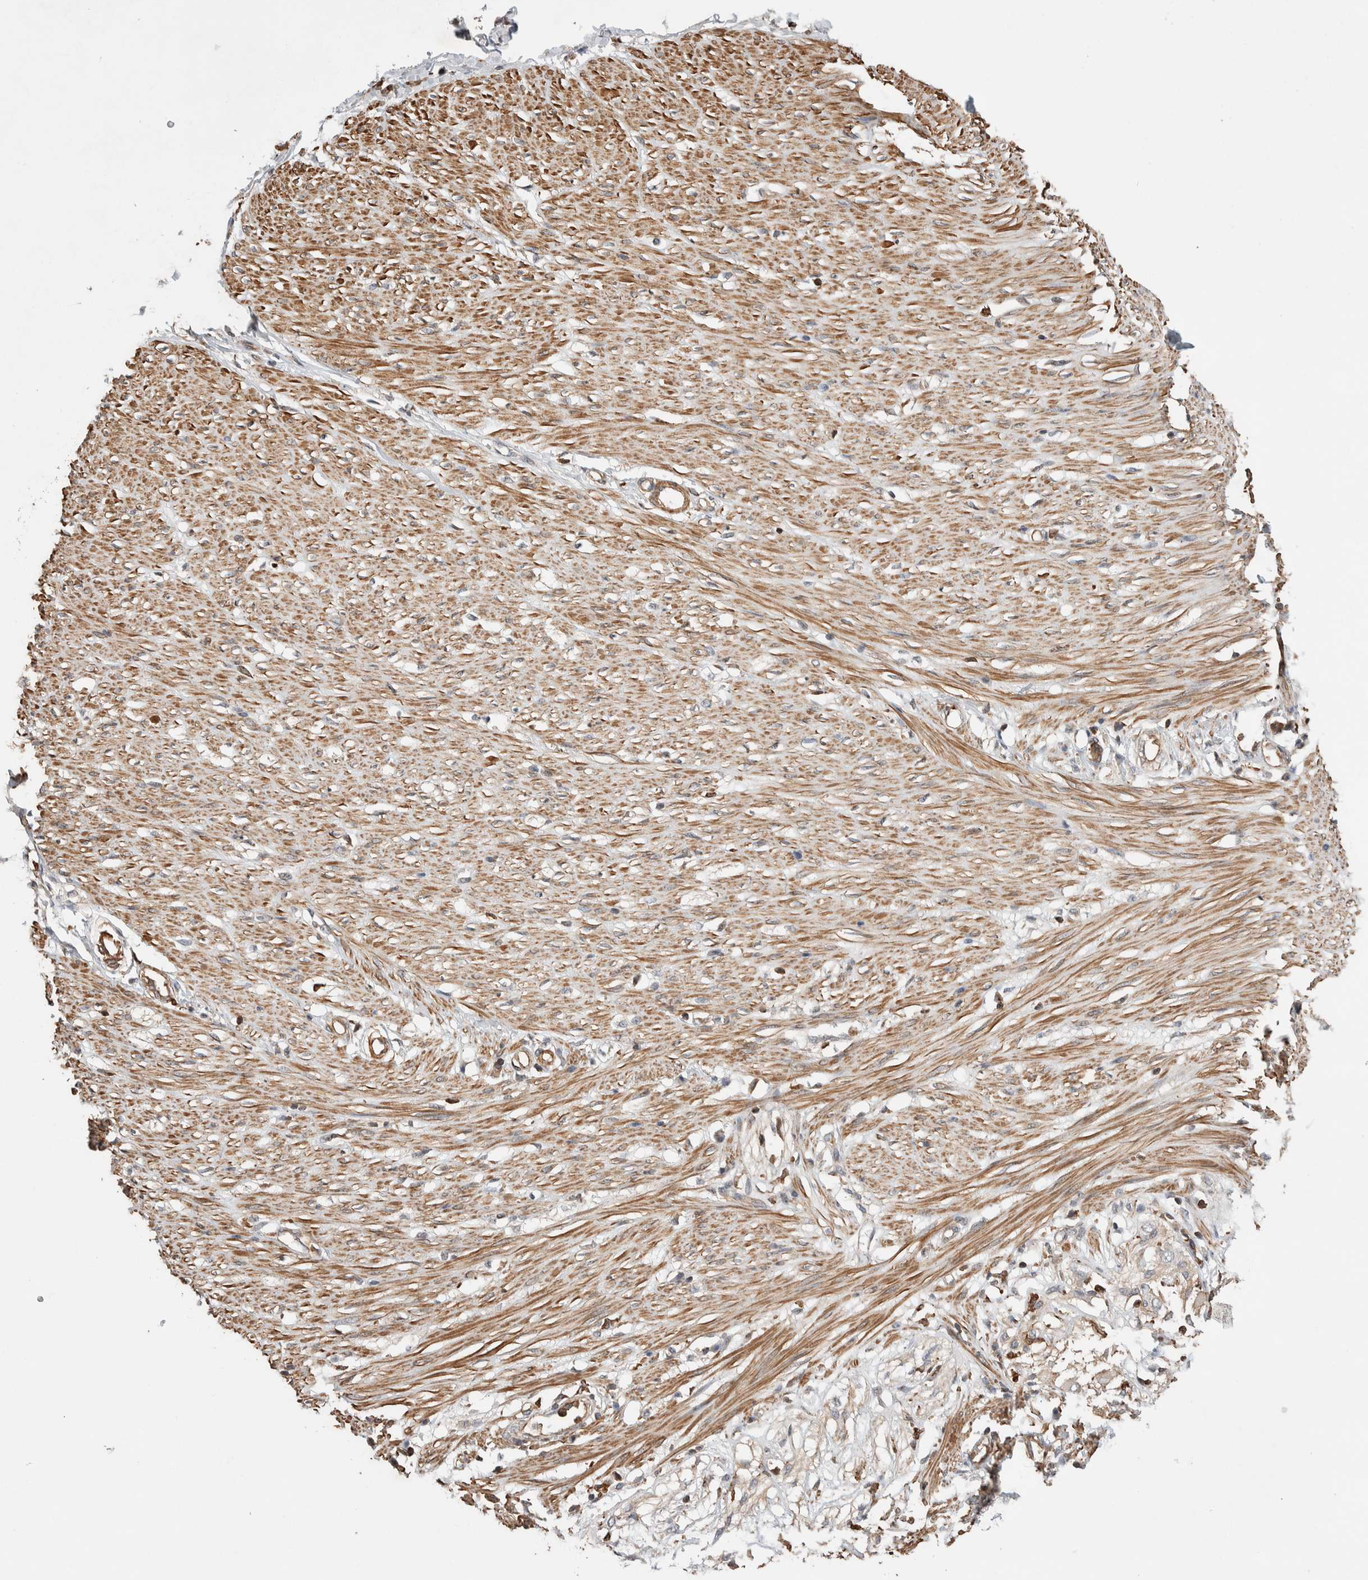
{"staining": {"intensity": "negative", "quantity": "none", "location": "none"}, "tissue": "adipose tissue", "cell_type": "Adipocytes", "image_type": "normal", "snomed": [{"axis": "morphology", "description": "Normal tissue, NOS"}, {"axis": "morphology", "description": "Adenocarcinoma, NOS"}, {"axis": "topography", "description": "Colon"}, {"axis": "topography", "description": "Peripheral nerve tissue"}], "caption": "This image is of benign adipose tissue stained with immunohistochemistry (IHC) to label a protein in brown with the nuclei are counter-stained blue. There is no staining in adipocytes. (DAB (3,3'-diaminobenzidine) immunohistochemistry visualized using brightfield microscopy, high magnification).", "gene": "ZNF704", "patient": {"sex": "male", "age": 14}}